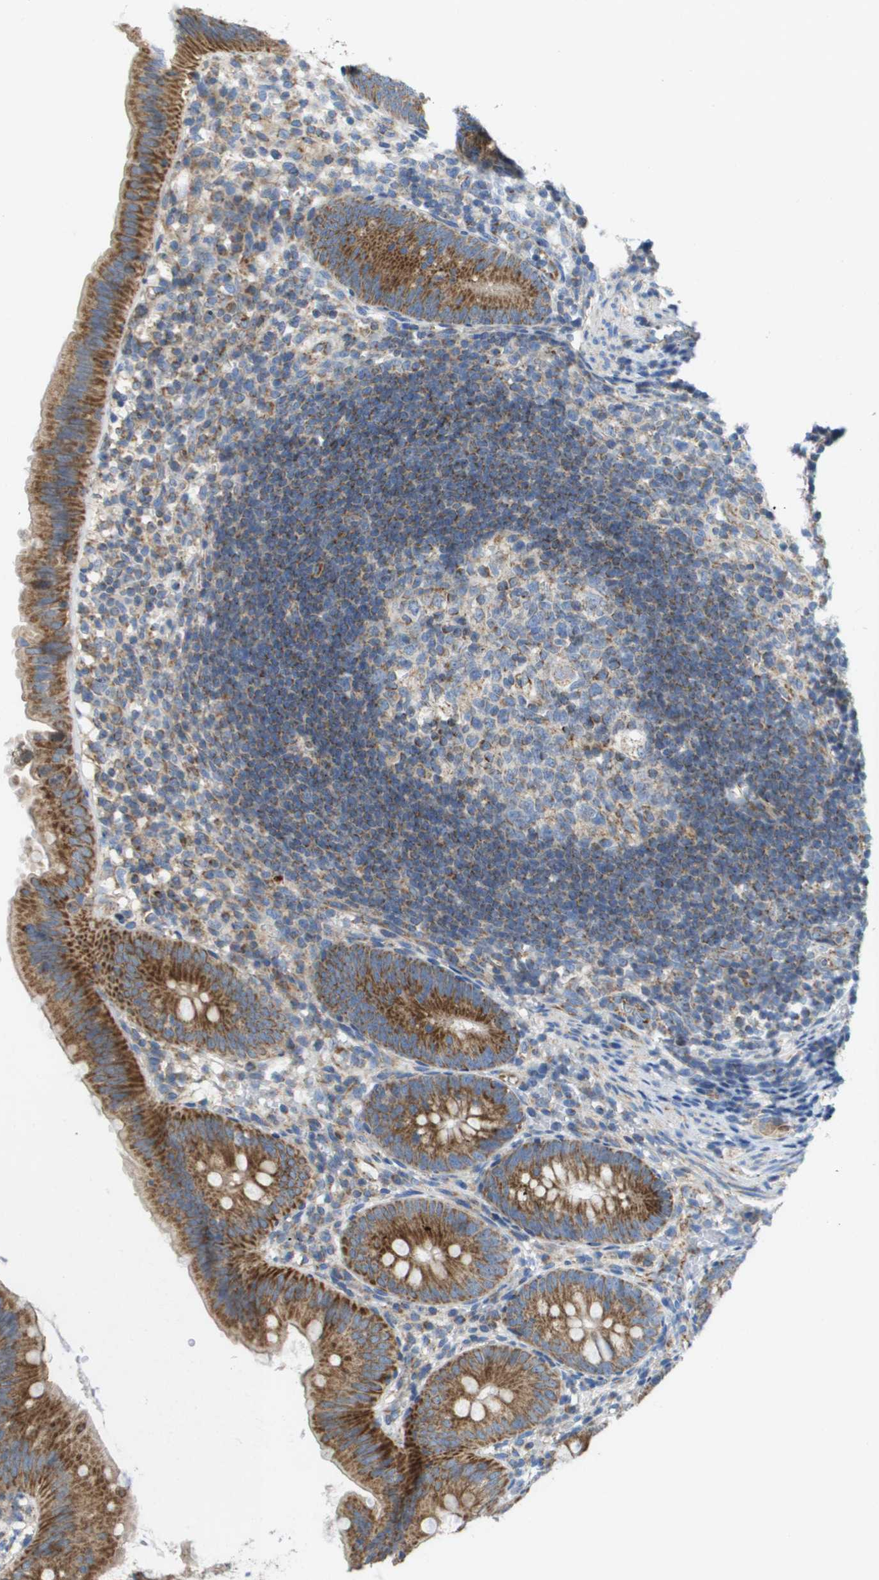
{"staining": {"intensity": "strong", "quantity": ">75%", "location": "cytoplasmic/membranous"}, "tissue": "appendix", "cell_type": "Glandular cells", "image_type": "normal", "snomed": [{"axis": "morphology", "description": "Normal tissue, NOS"}, {"axis": "topography", "description": "Appendix"}], "caption": "Glandular cells demonstrate strong cytoplasmic/membranous positivity in approximately >75% of cells in normal appendix.", "gene": "FIS1", "patient": {"sex": "male", "age": 1}}